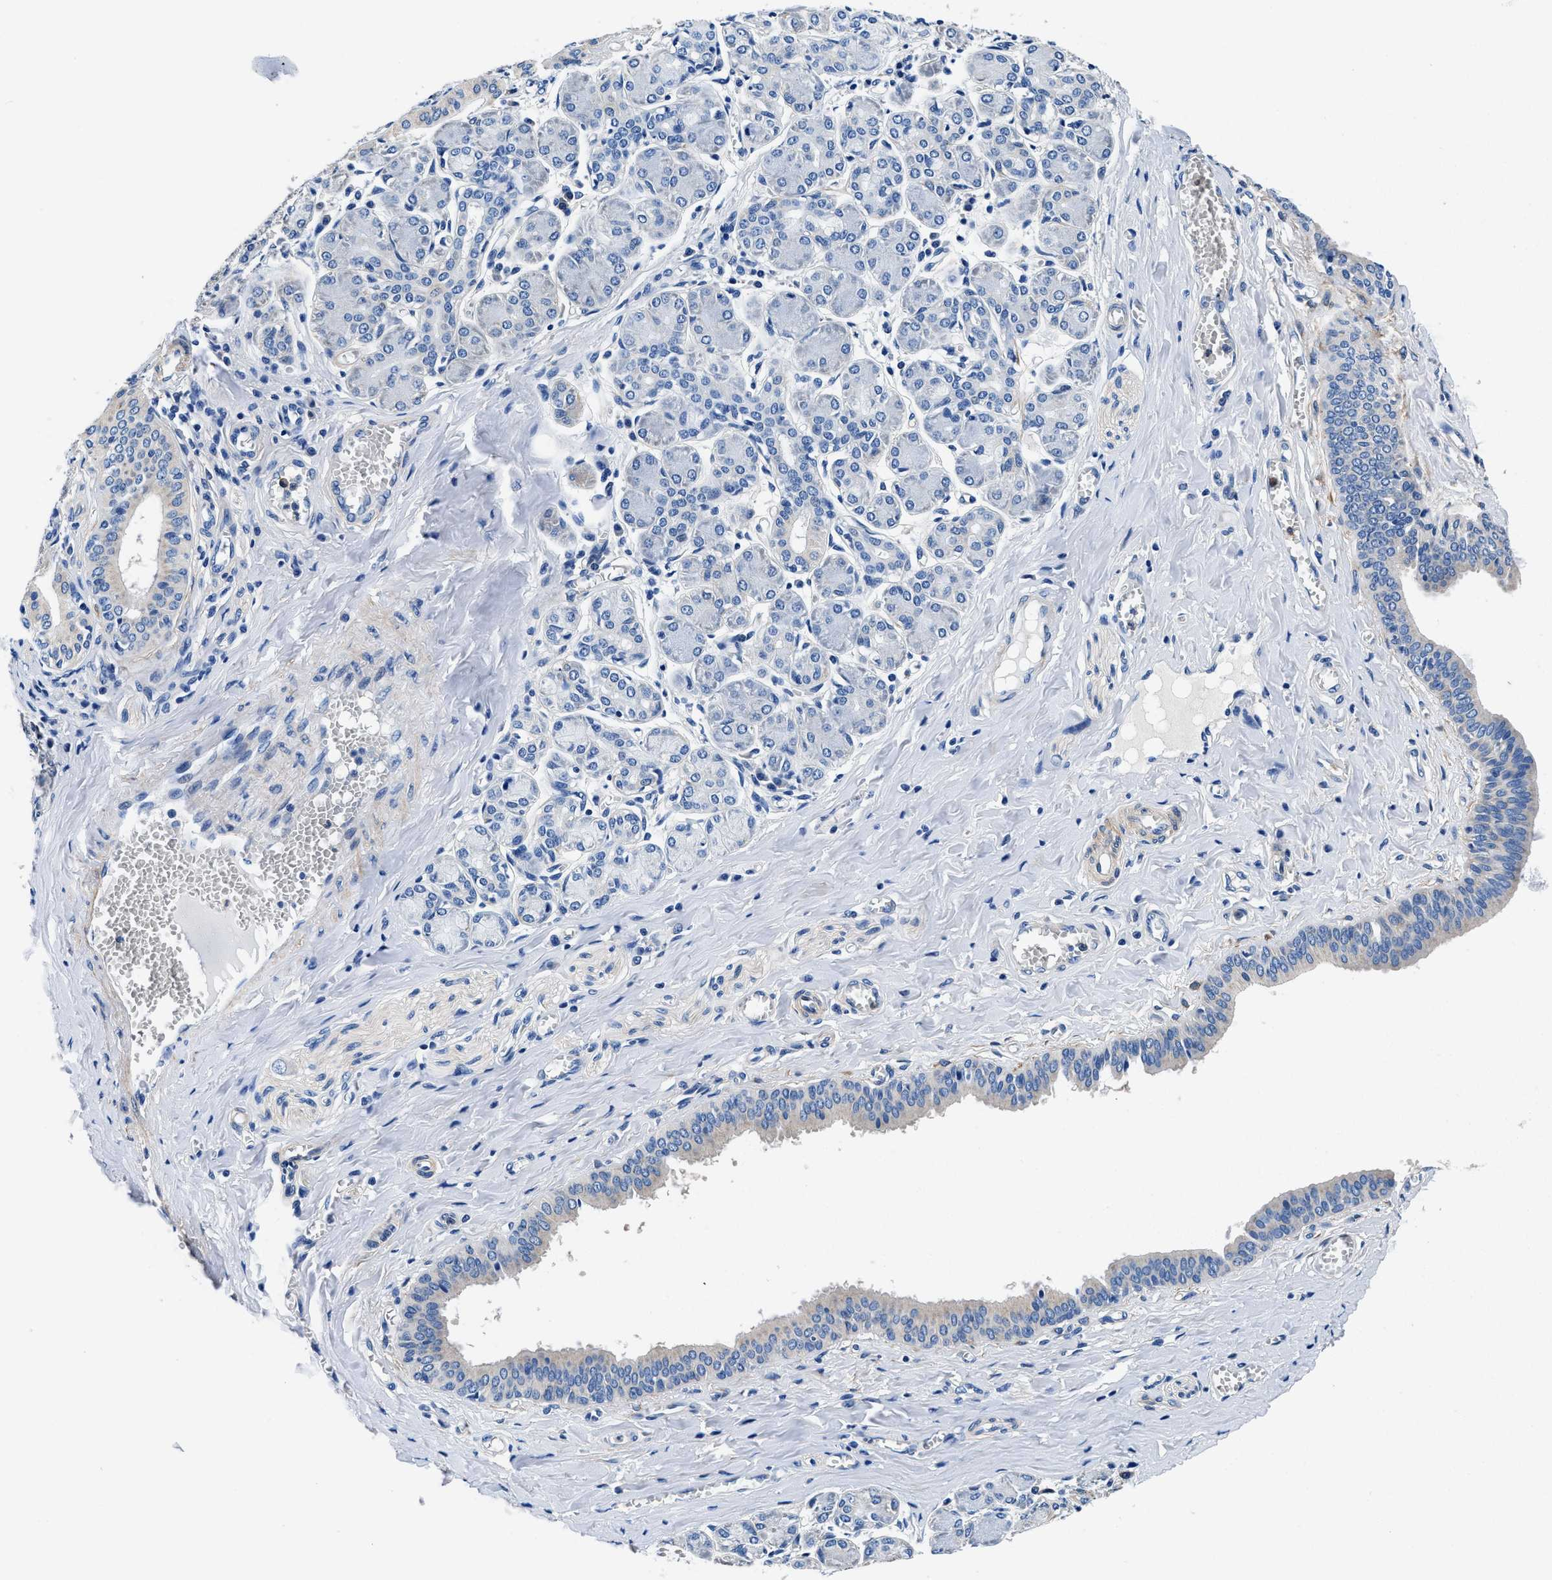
{"staining": {"intensity": "negative", "quantity": "none", "location": "none"}, "tissue": "salivary gland", "cell_type": "Glandular cells", "image_type": "normal", "snomed": [{"axis": "morphology", "description": "Normal tissue, NOS"}, {"axis": "morphology", "description": "Inflammation, NOS"}, {"axis": "topography", "description": "Lymph node"}, {"axis": "topography", "description": "Salivary gland"}], "caption": "This is an IHC photomicrograph of unremarkable salivary gland. There is no positivity in glandular cells.", "gene": "NEU1", "patient": {"sex": "male", "age": 3}}